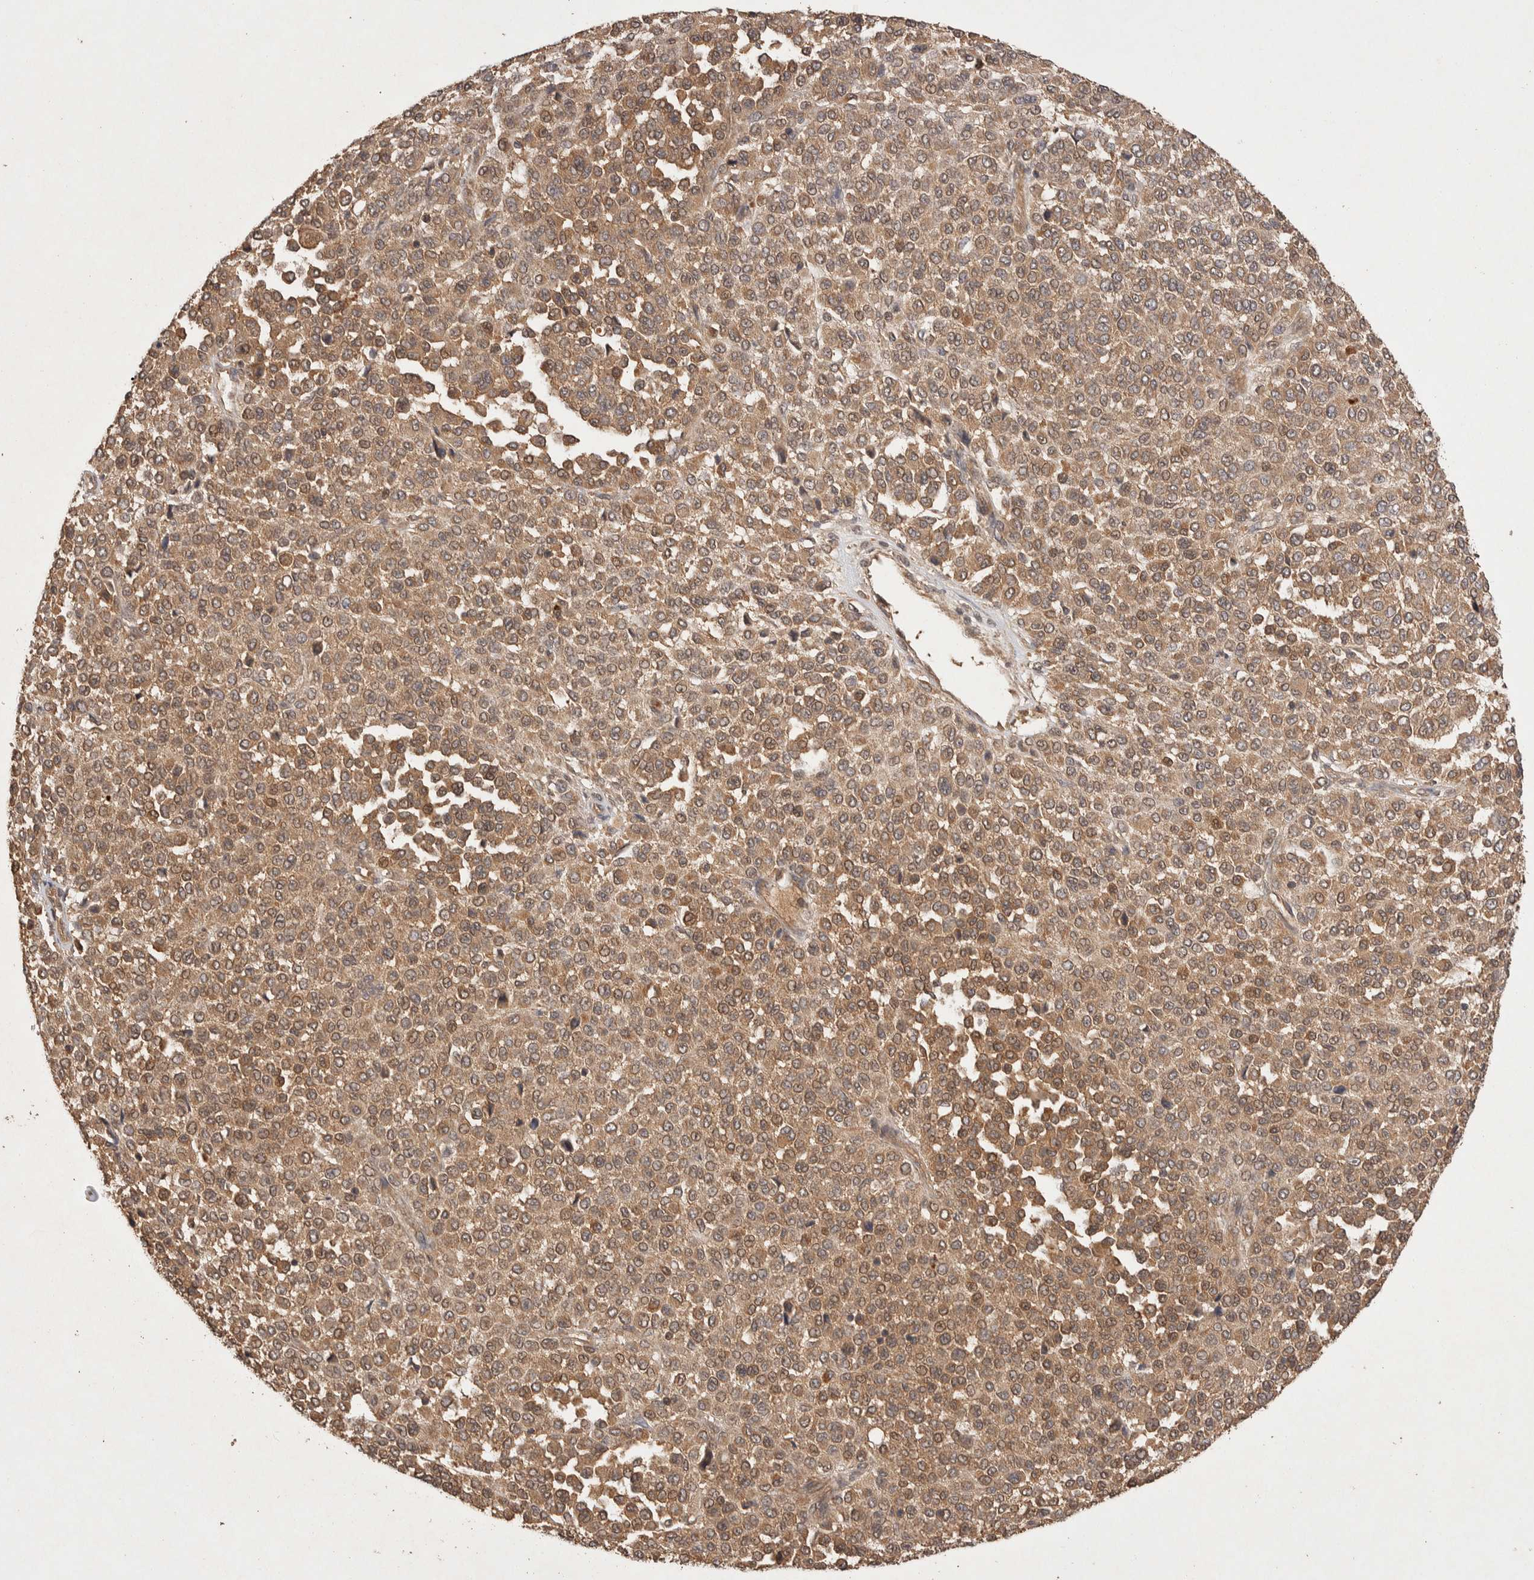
{"staining": {"intensity": "moderate", "quantity": ">75%", "location": "cytoplasmic/membranous"}, "tissue": "melanoma", "cell_type": "Tumor cells", "image_type": "cancer", "snomed": [{"axis": "morphology", "description": "Malignant melanoma, Metastatic site"}, {"axis": "topography", "description": "Pancreas"}], "caption": "Protein analysis of malignant melanoma (metastatic site) tissue shows moderate cytoplasmic/membranous positivity in about >75% of tumor cells.", "gene": "NSMAF", "patient": {"sex": "female", "age": 30}}